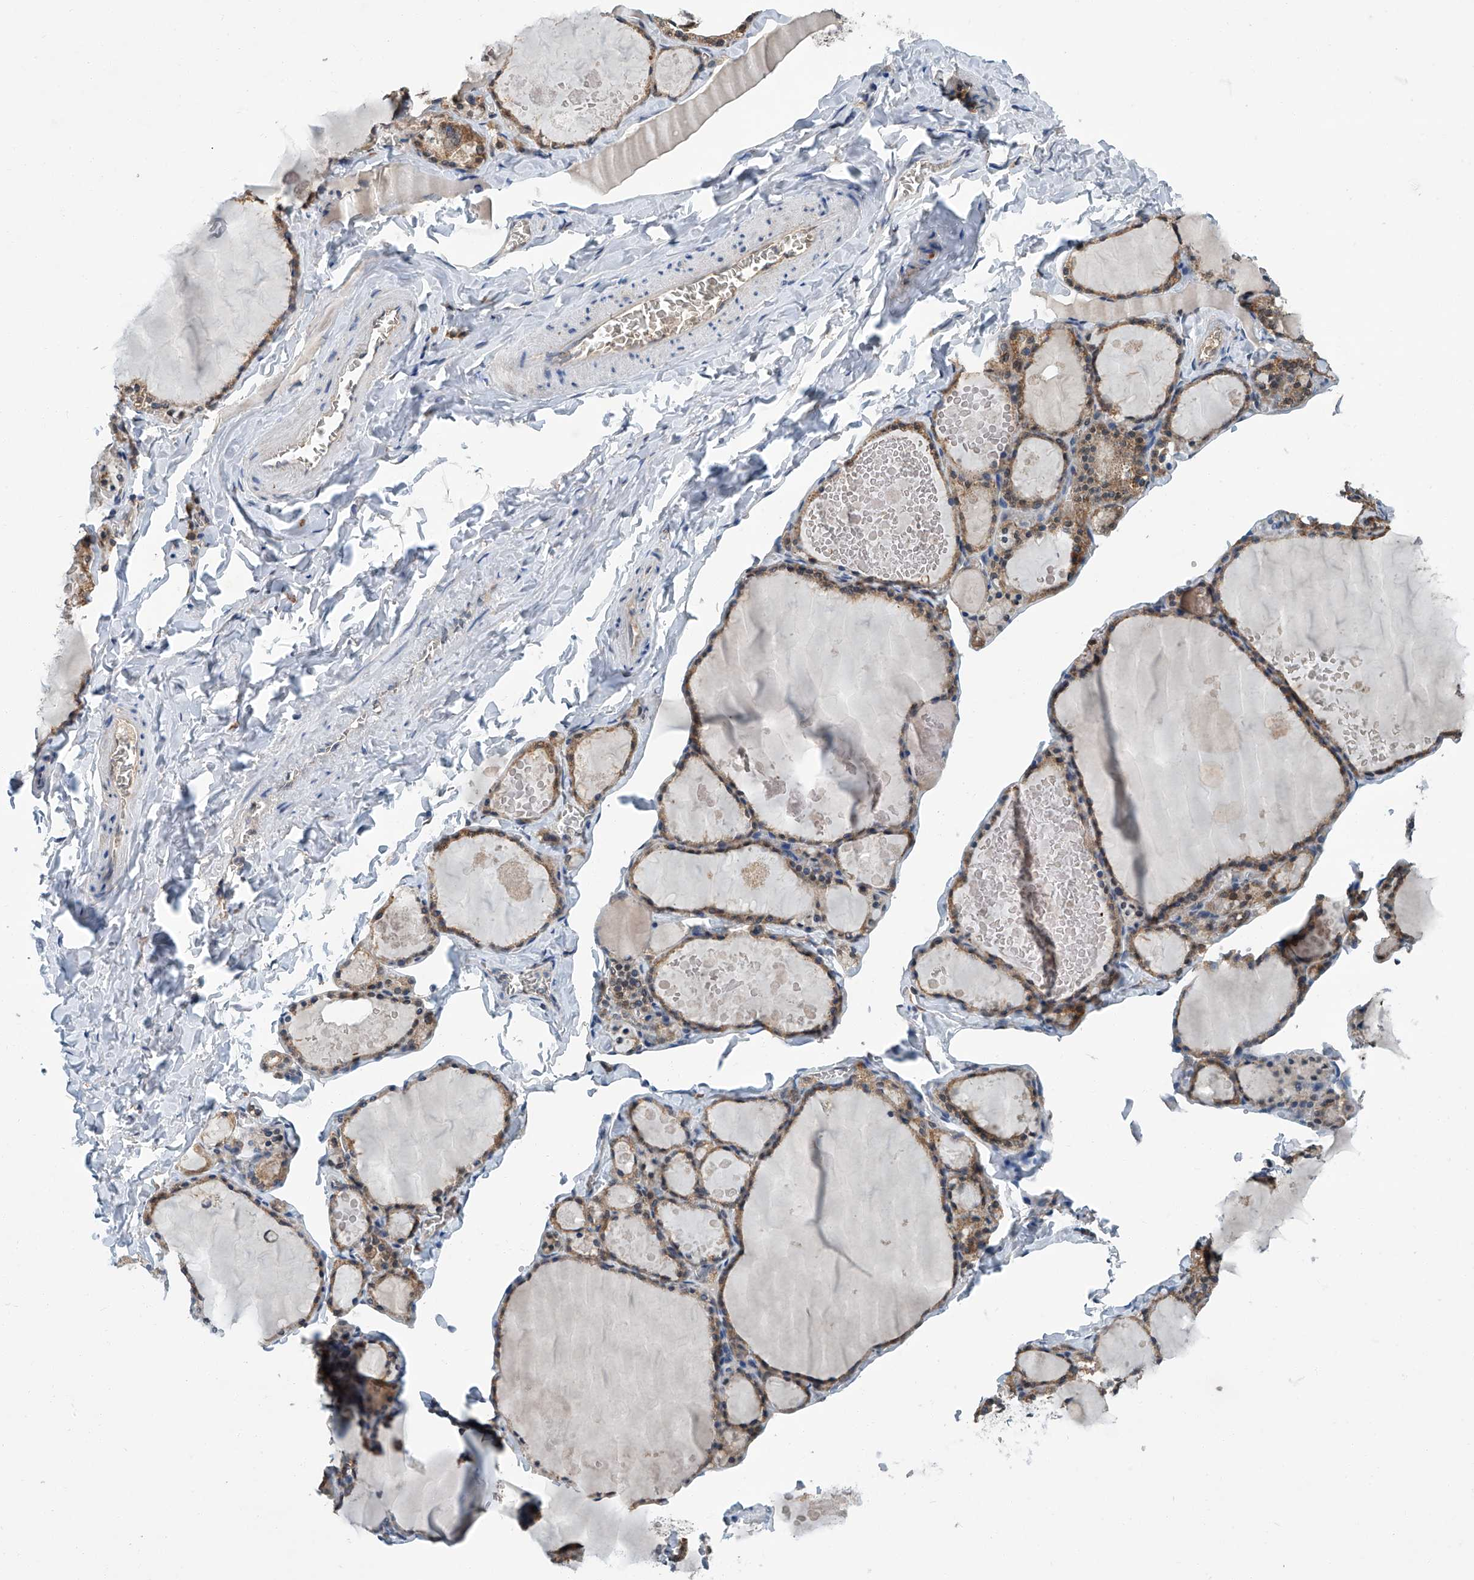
{"staining": {"intensity": "weak", "quantity": ">75%", "location": "cytoplasmic/membranous"}, "tissue": "thyroid gland", "cell_type": "Glandular cells", "image_type": "normal", "snomed": [{"axis": "morphology", "description": "Normal tissue, NOS"}, {"axis": "topography", "description": "Thyroid gland"}], "caption": "Immunohistochemical staining of unremarkable thyroid gland demonstrates >75% levels of weak cytoplasmic/membranous protein staining in approximately >75% of glandular cells.", "gene": "CLK1", "patient": {"sex": "male", "age": 56}}